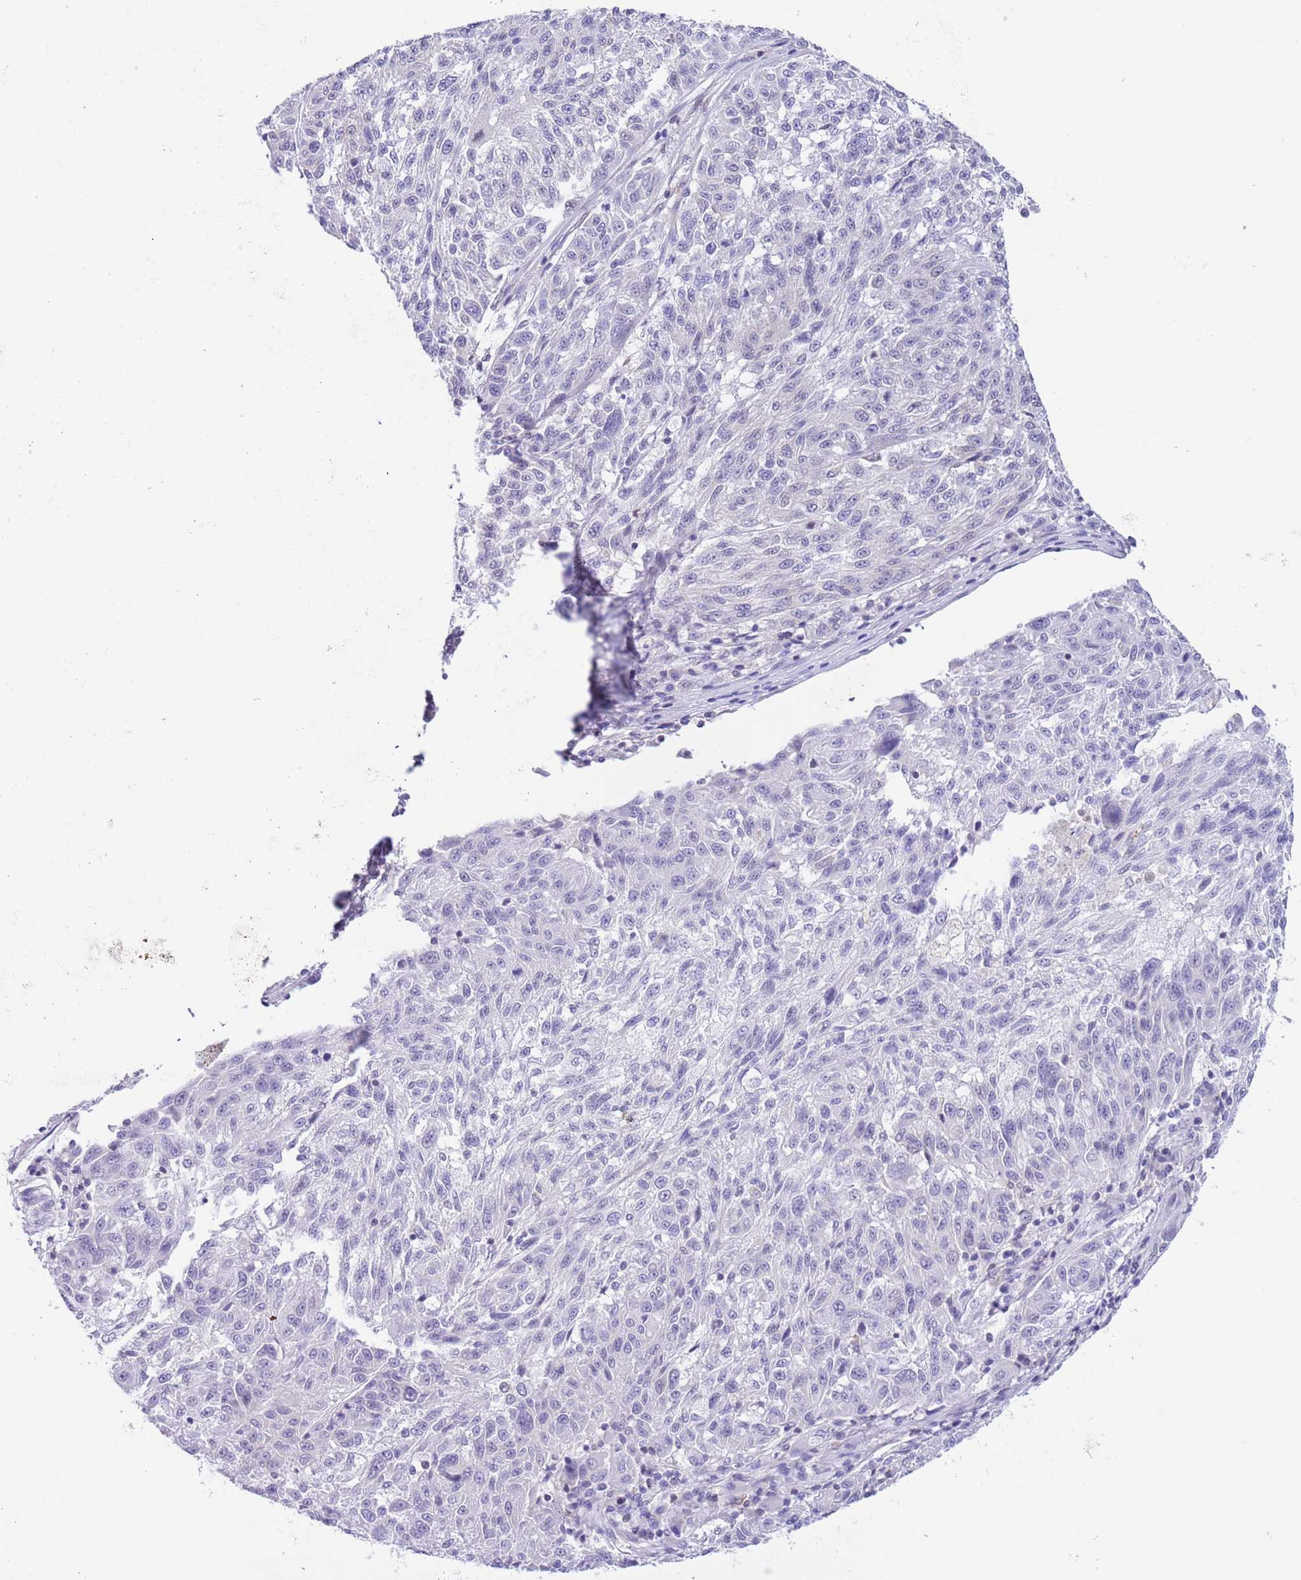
{"staining": {"intensity": "negative", "quantity": "none", "location": "none"}, "tissue": "melanoma", "cell_type": "Tumor cells", "image_type": "cancer", "snomed": [{"axis": "morphology", "description": "Malignant melanoma, NOS"}, {"axis": "topography", "description": "Skin"}], "caption": "Immunohistochemistry photomicrograph of malignant melanoma stained for a protein (brown), which reveals no expression in tumor cells. (Immunohistochemistry (ihc), brightfield microscopy, high magnification).", "gene": "EBPL", "patient": {"sex": "male", "age": 53}}